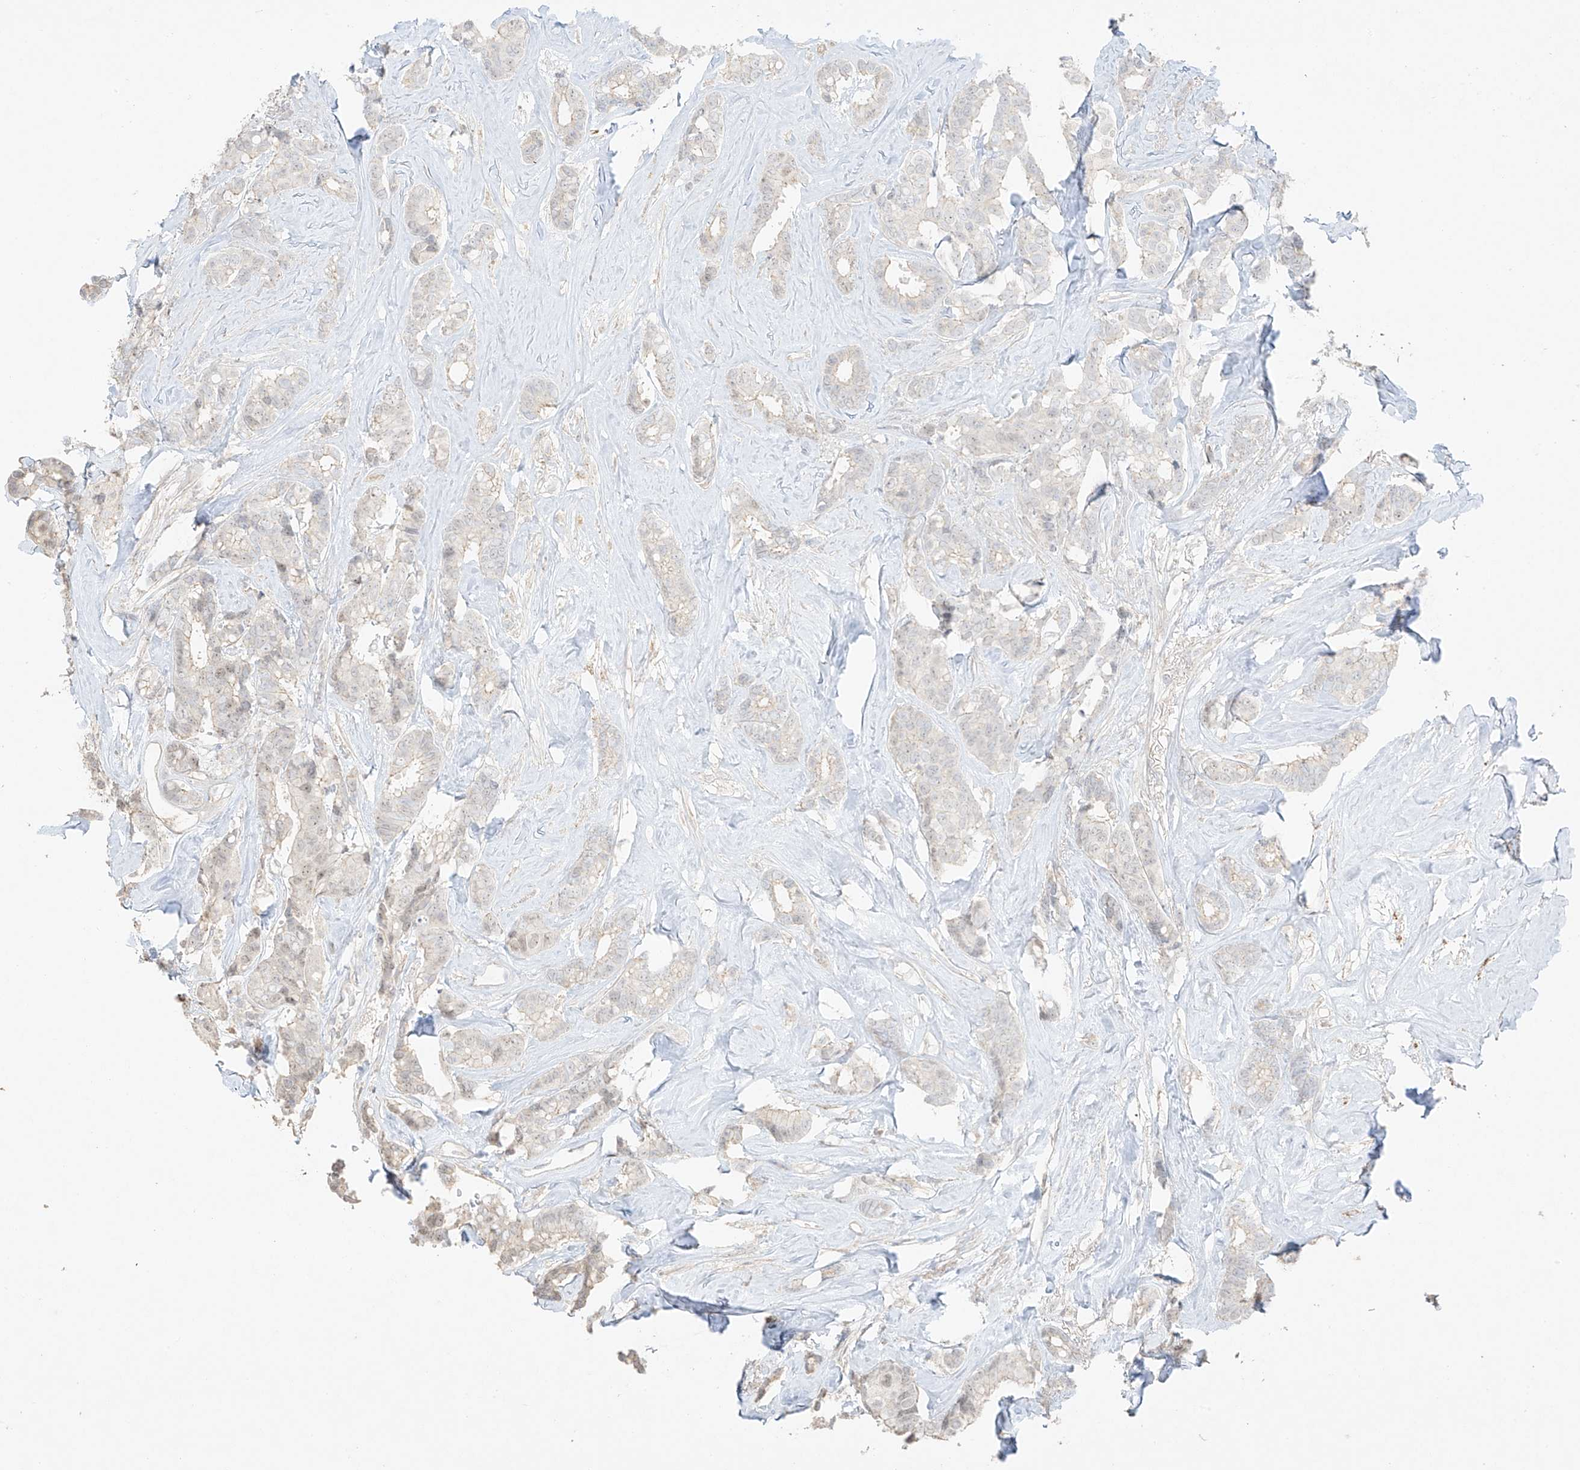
{"staining": {"intensity": "weak", "quantity": "<25%", "location": "nuclear"}, "tissue": "breast cancer", "cell_type": "Tumor cells", "image_type": "cancer", "snomed": [{"axis": "morphology", "description": "Duct carcinoma"}, {"axis": "topography", "description": "Breast"}], "caption": "The image demonstrates no significant expression in tumor cells of breast infiltrating ductal carcinoma. (Stains: DAB (3,3'-diaminobenzidine) immunohistochemistry (IHC) with hematoxylin counter stain, Microscopy: brightfield microscopy at high magnification).", "gene": "ZBTB41", "patient": {"sex": "female", "age": 40}}